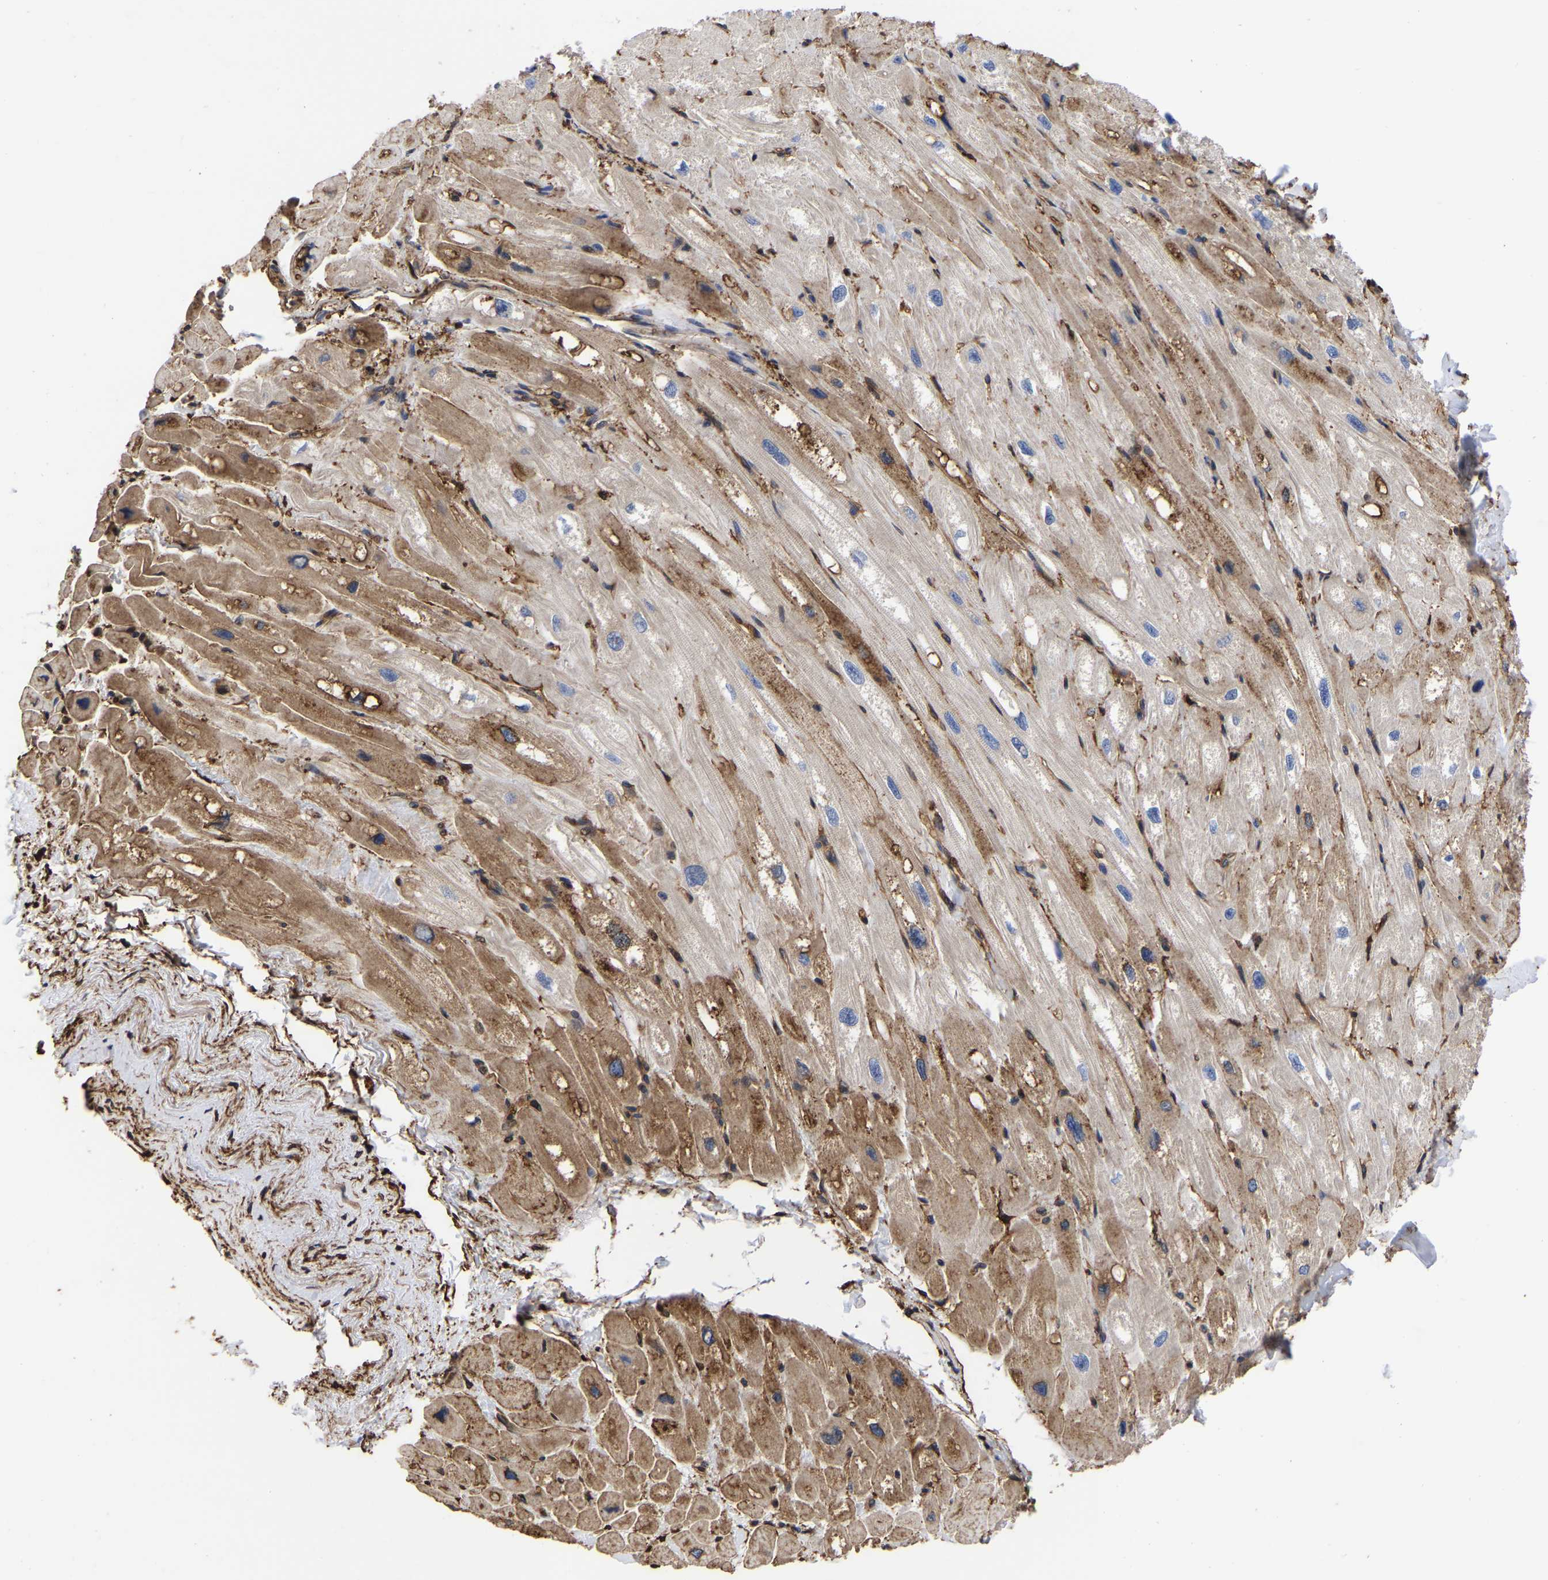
{"staining": {"intensity": "moderate", "quantity": "25%-75%", "location": "cytoplasmic/membranous"}, "tissue": "heart muscle", "cell_type": "Cardiomyocytes", "image_type": "normal", "snomed": [{"axis": "morphology", "description": "Normal tissue, NOS"}, {"axis": "topography", "description": "Heart"}], "caption": "Cardiomyocytes demonstrate medium levels of moderate cytoplasmic/membranous expression in approximately 25%-75% of cells in normal human heart muscle.", "gene": "LIF", "patient": {"sex": "male", "age": 49}}